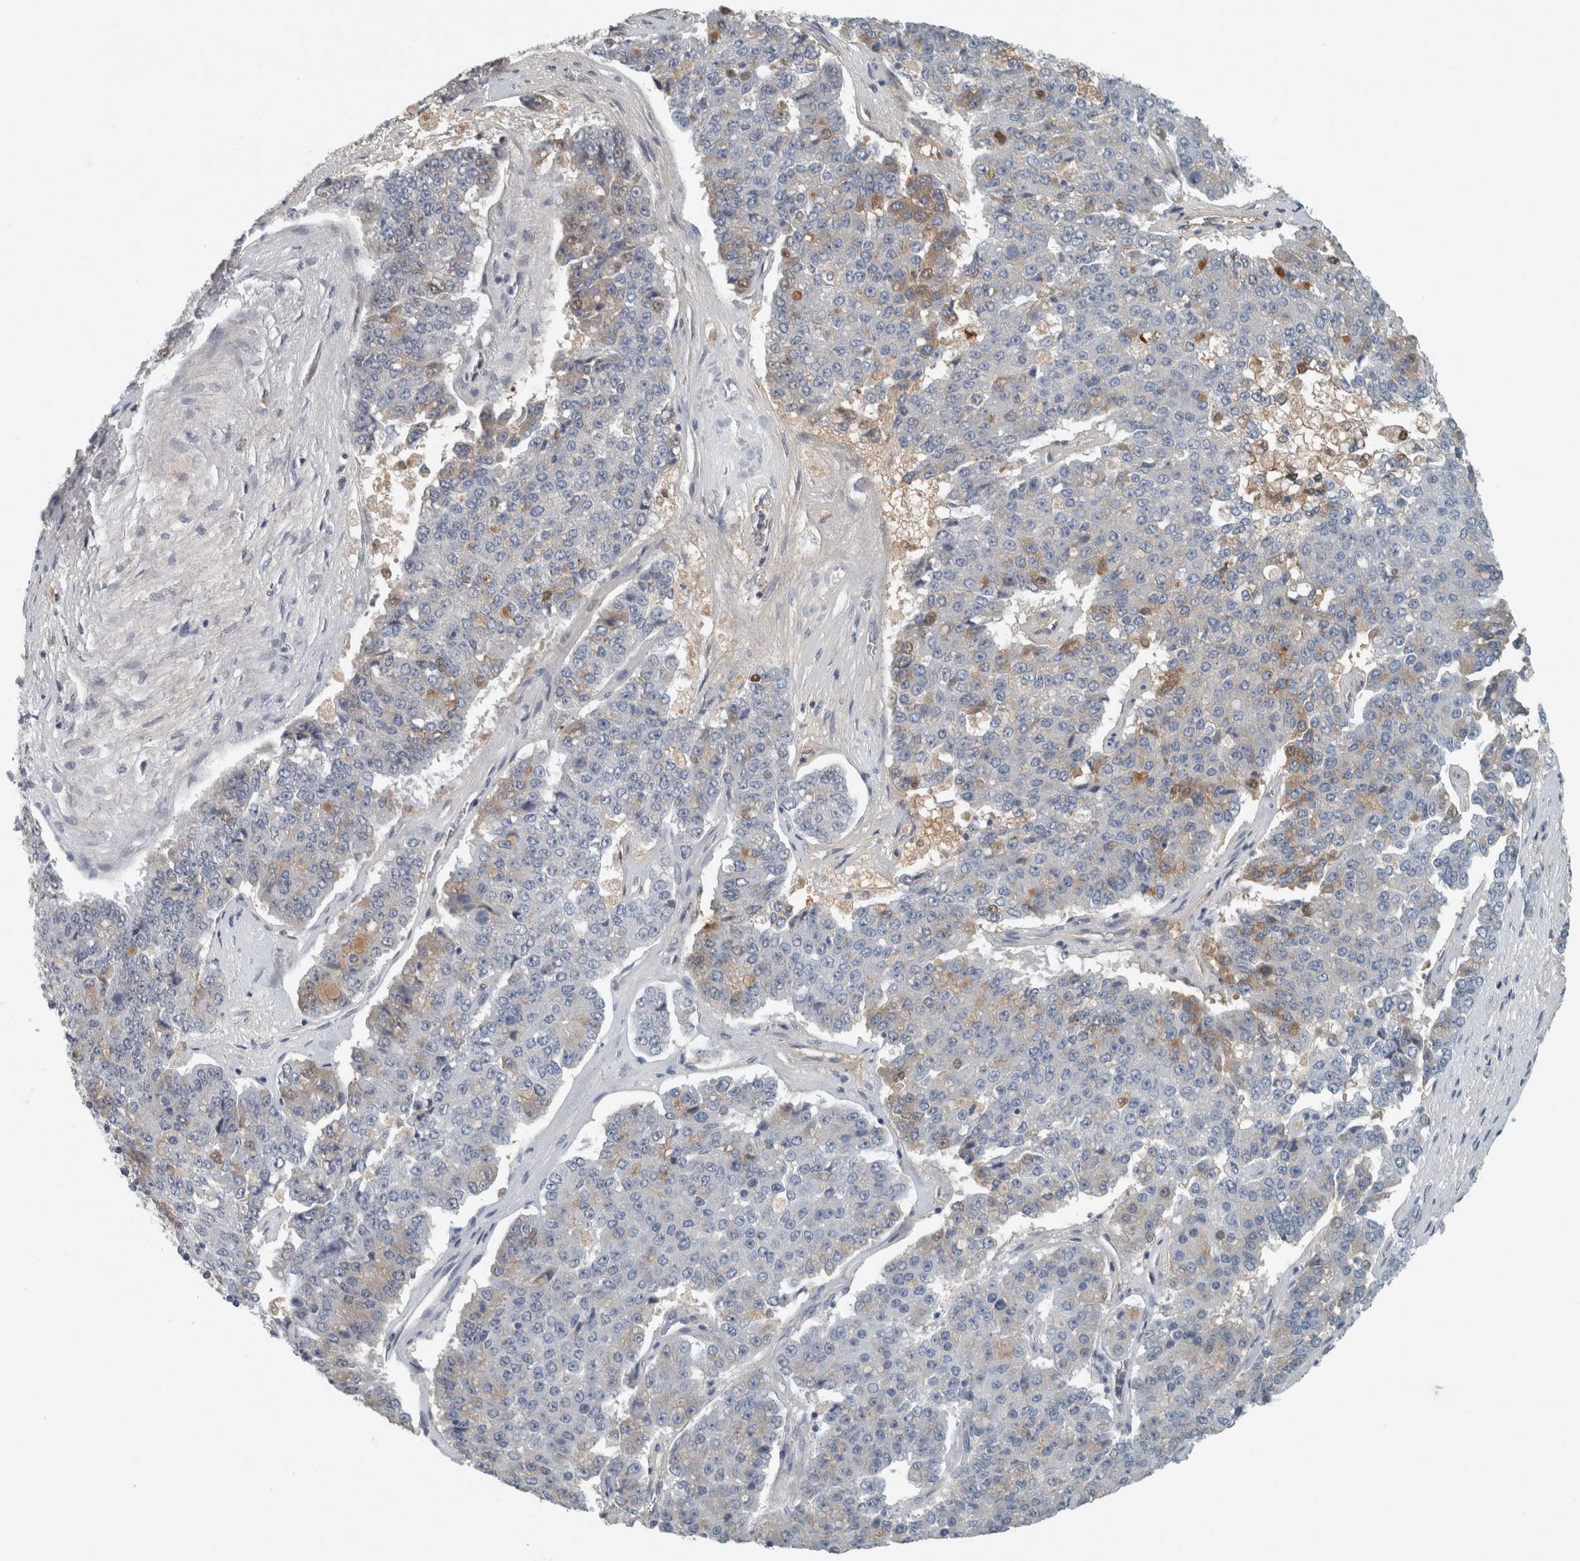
{"staining": {"intensity": "weak", "quantity": "<25%", "location": "cytoplasmic/membranous"}, "tissue": "pancreatic cancer", "cell_type": "Tumor cells", "image_type": "cancer", "snomed": [{"axis": "morphology", "description": "Adenocarcinoma, NOS"}, {"axis": "topography", "description": "Pancreas"}], "caption": "Human pancreatic cancer stained for a protein using immunohistochemistry demonstrates no staining in tumor cells.", "gene": "CHL1", "patient": {"sex": "male", "age": 50}}